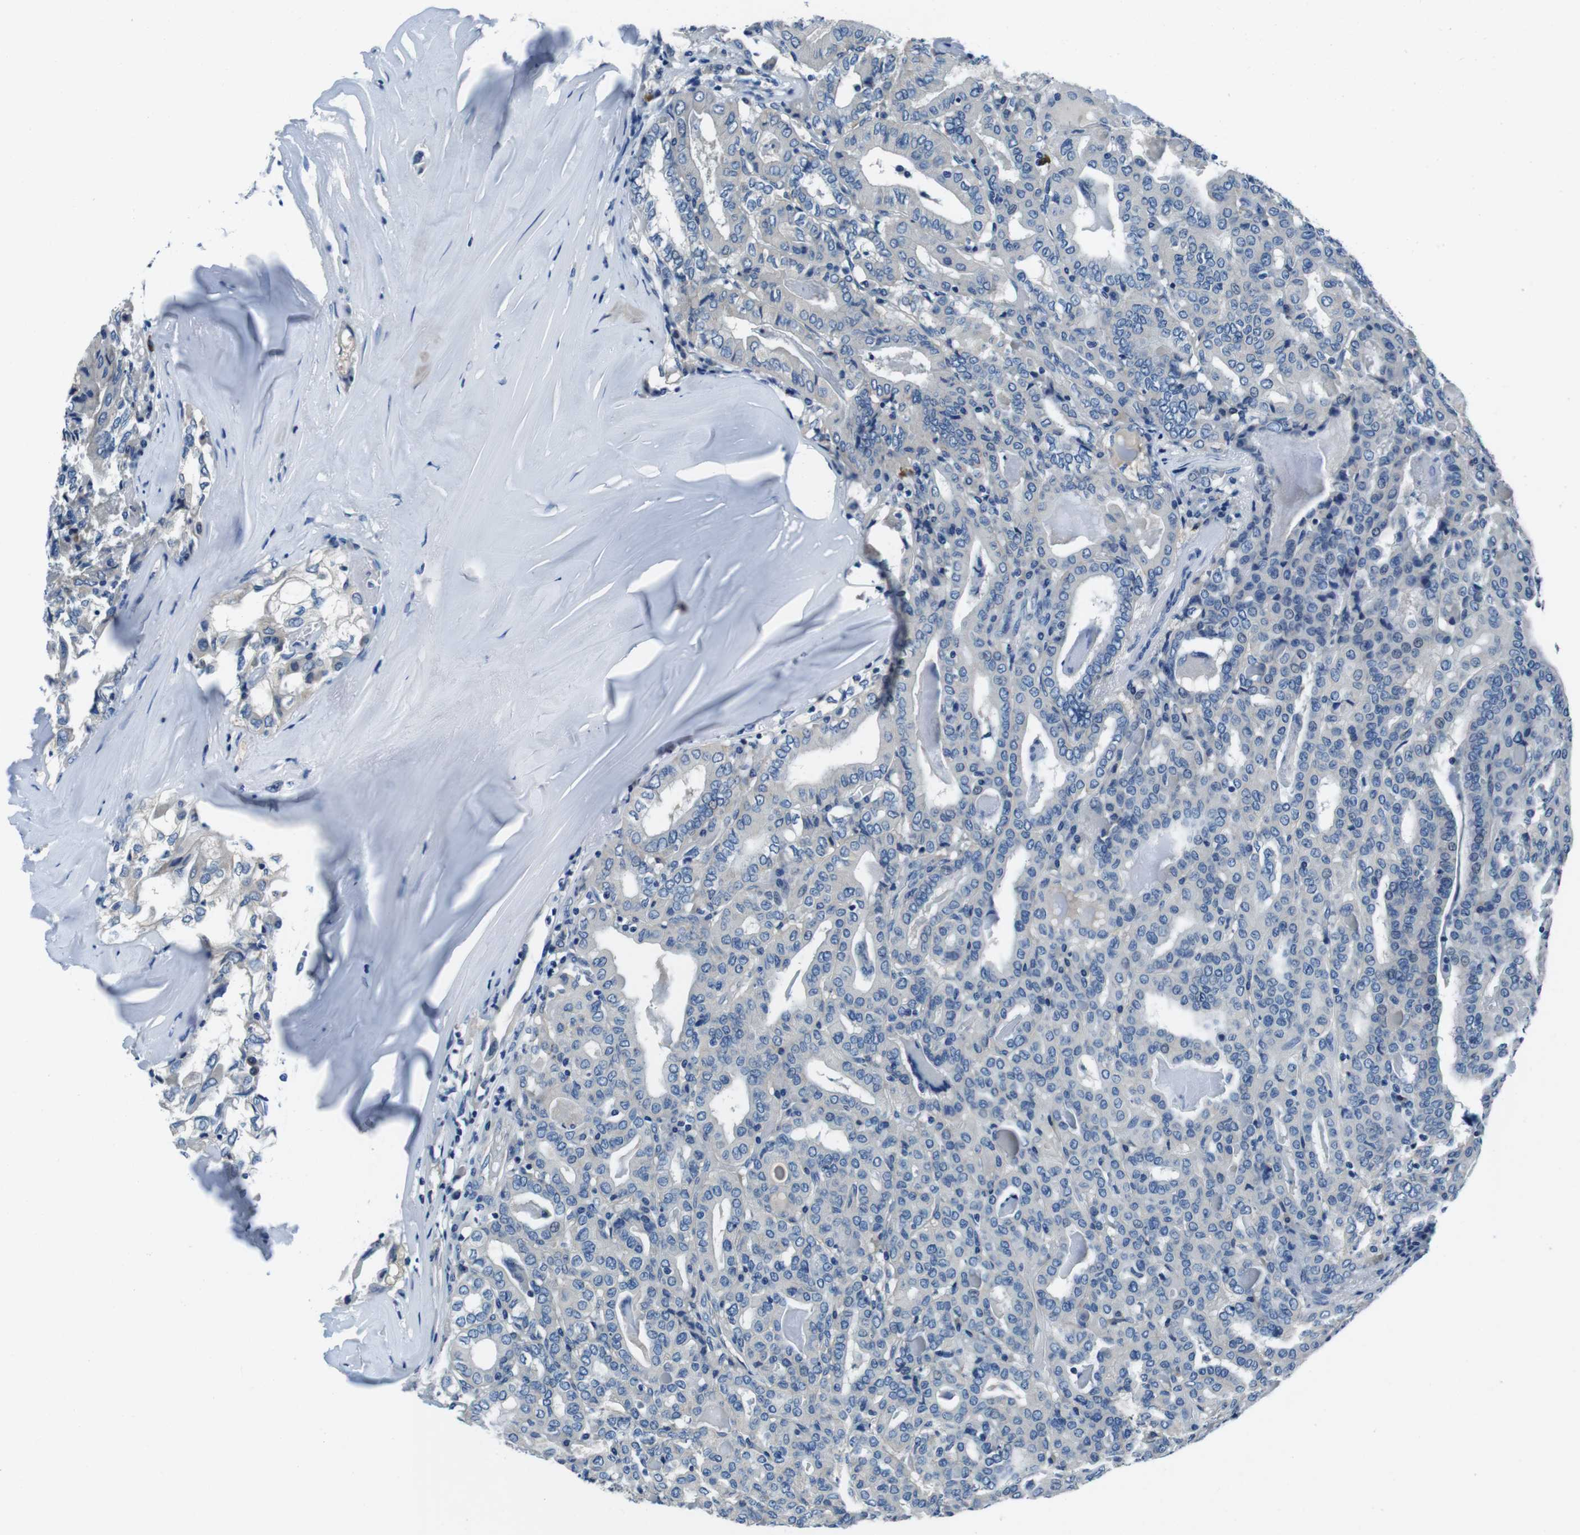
{"staining": {"intensity": "negative", "quantity": "none", "location": "none"}, "tissue": "thyroid cancer", "cell_type": "Tumor cells", "image_type": "cancer", "snomed": [{"axis": "morphology", "description": "Papillary adenocarcinoma, NOS"}, {"axis": "topography", "description": "Thyroid gland"}], "caption": "Papillary adenocarcinoma (thyroid) stained for a protein using immunohistochemistry (IHC) exhibits no expression tumor cells.", "gene": "CASQ1", "patient": {"sex": "female", "age": 42}}